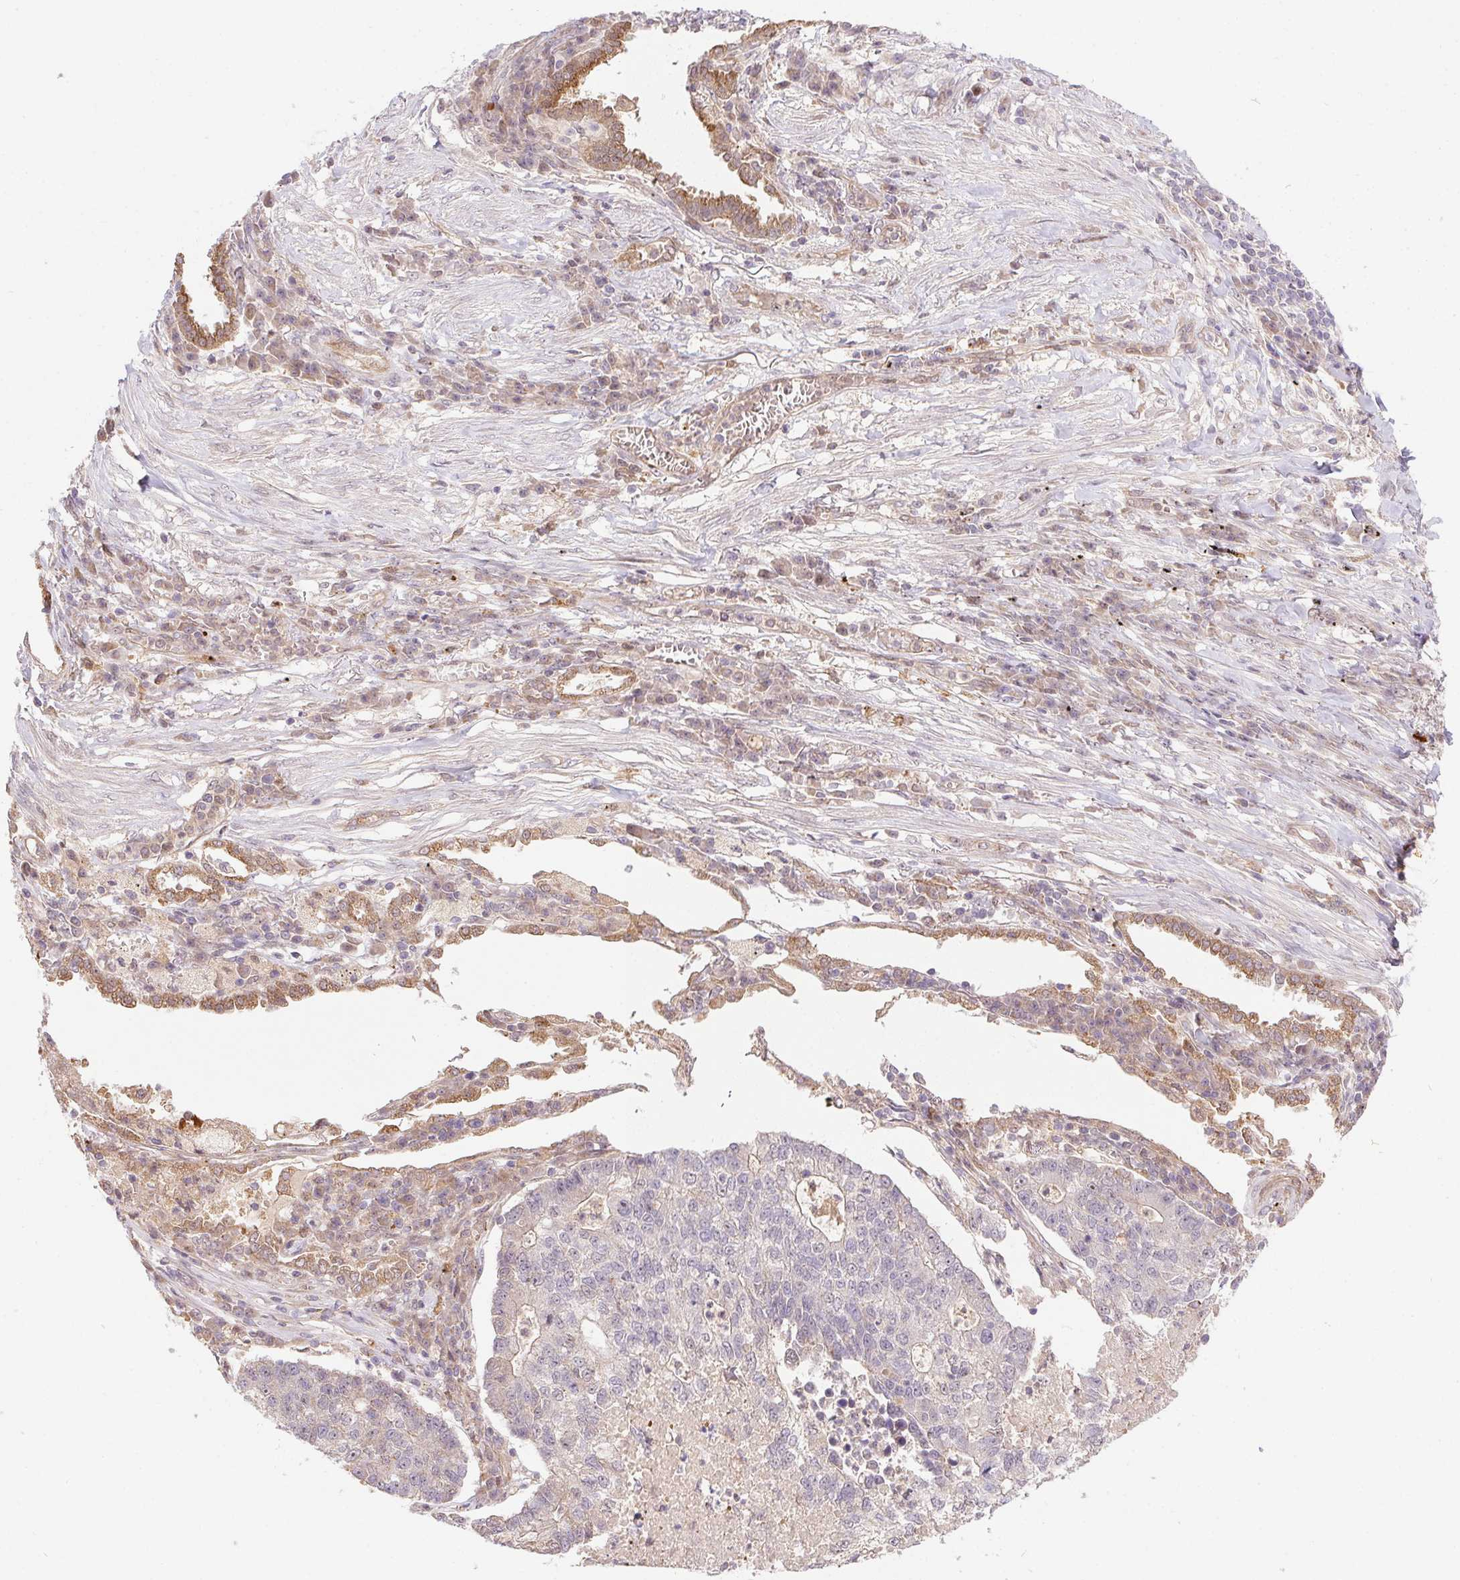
{"staining": {"intensity": "negative", "quantity": "none", "location": "none"}, "tissue": "lung cancer", "cell_type": "Tumor cells", "image_type": "cancer", "snomed": [{"axis": "morphology", "description": "Adenocarcinoma, NOS"}, {"axis": "topography", "description": "Lung"}], "caption": "Micrograph shows no protein positivity in tumor cells of lung adenocarcinoma tissue.", "gene": "NUDT16", "patient": {"sex": "male", "age": 57}}